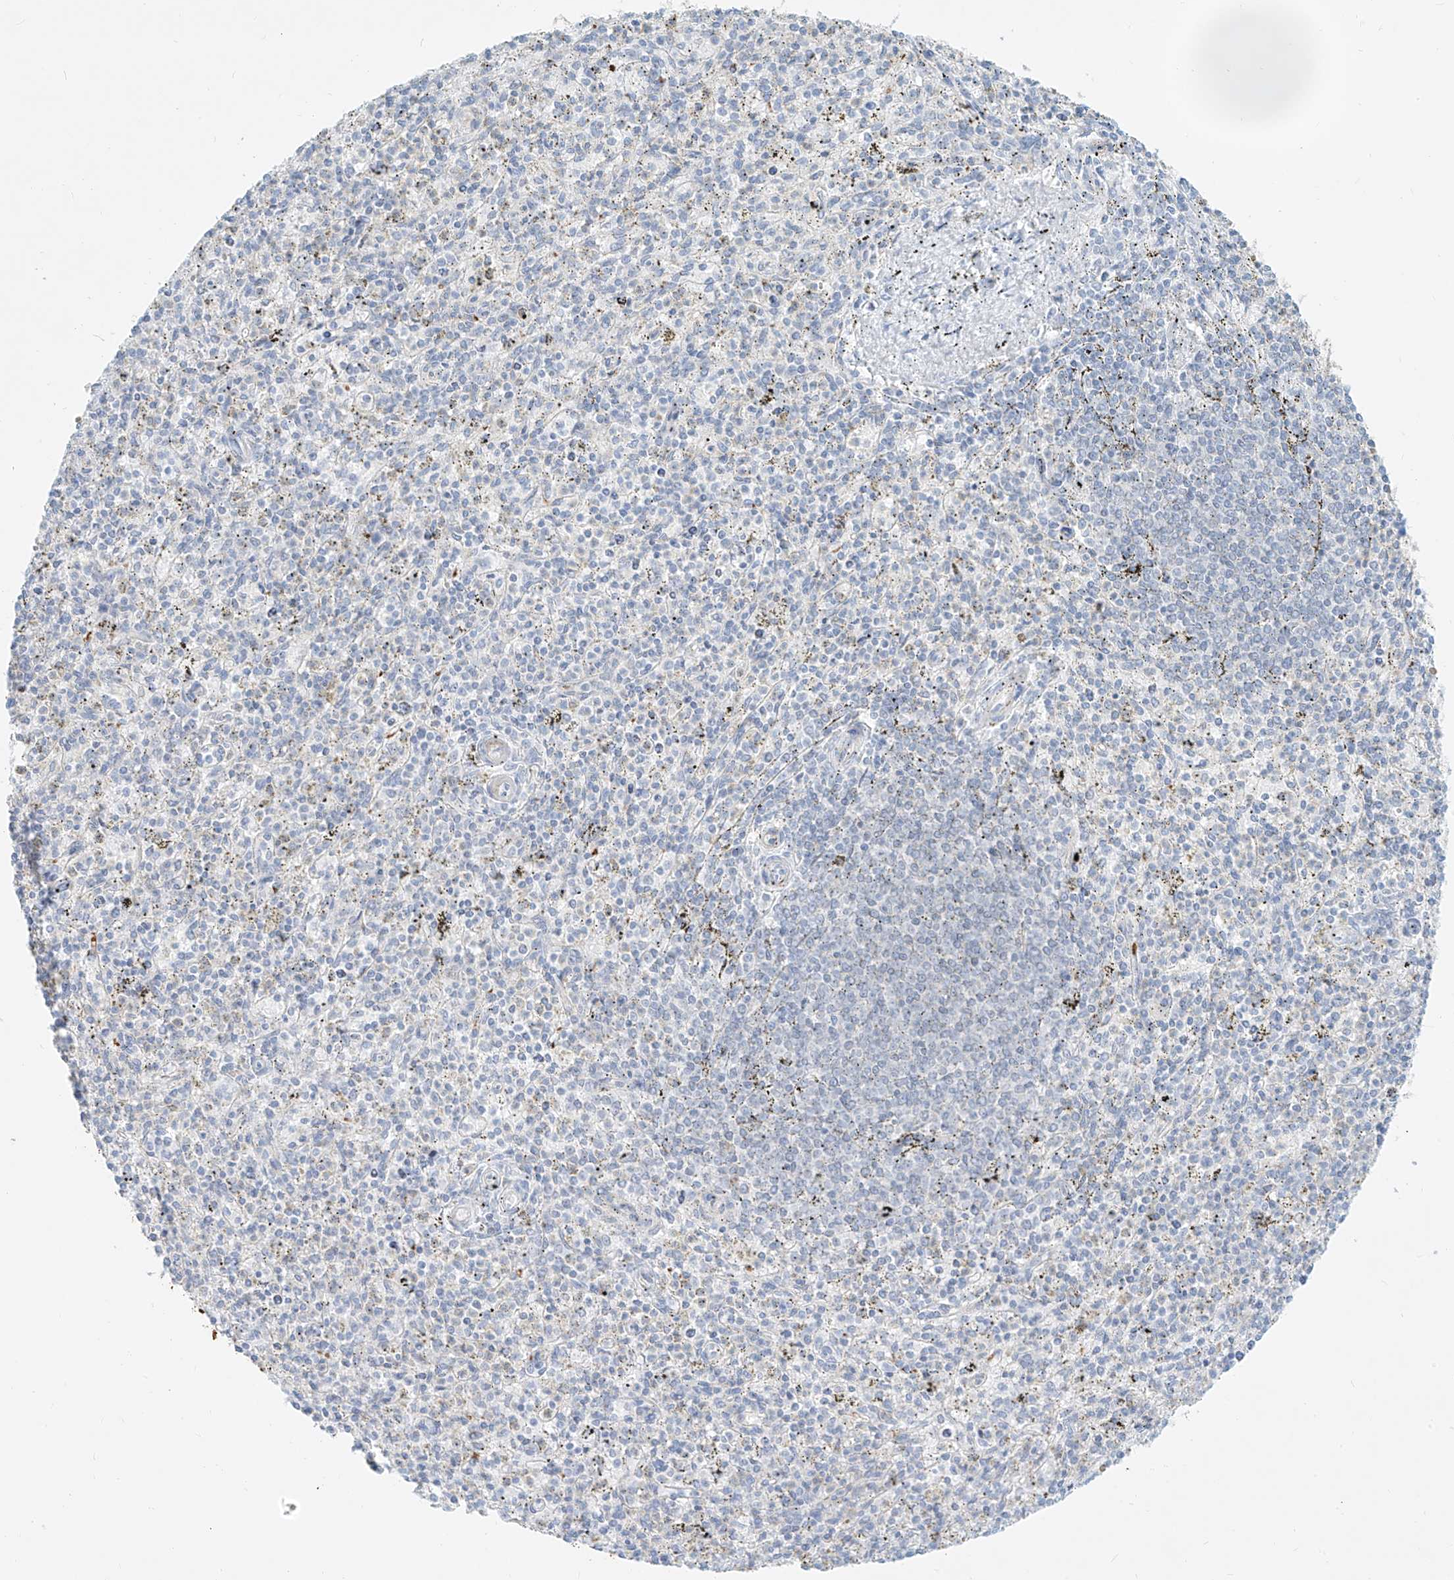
{"staining": {"intensity": "moderate", "quantity": "<25%", "location": "cytoplasmic/membranous"}, "tissue": "spleen", "cell_type": "Cells in red pulp", "image_type": "normal", "snomed": [{"axis": "morphology", "description": "Normal tissue, NOS"}, {"axis": "topography", "description": "Spleen"}], "caption": "DAB immunohistochemical staining of benign spleen displays moderate cytoplasmic/membranous protein staining in about <25% of cells in red pulp. The staining is performed using DAB (3,3'-diaminobenzidine) brown chromogen to label protein expression. The nuclei are counter-stained blue using hematoxylin.", "gene": "OCSTAMP", "patient": {"sex": "male", "age": 72}}